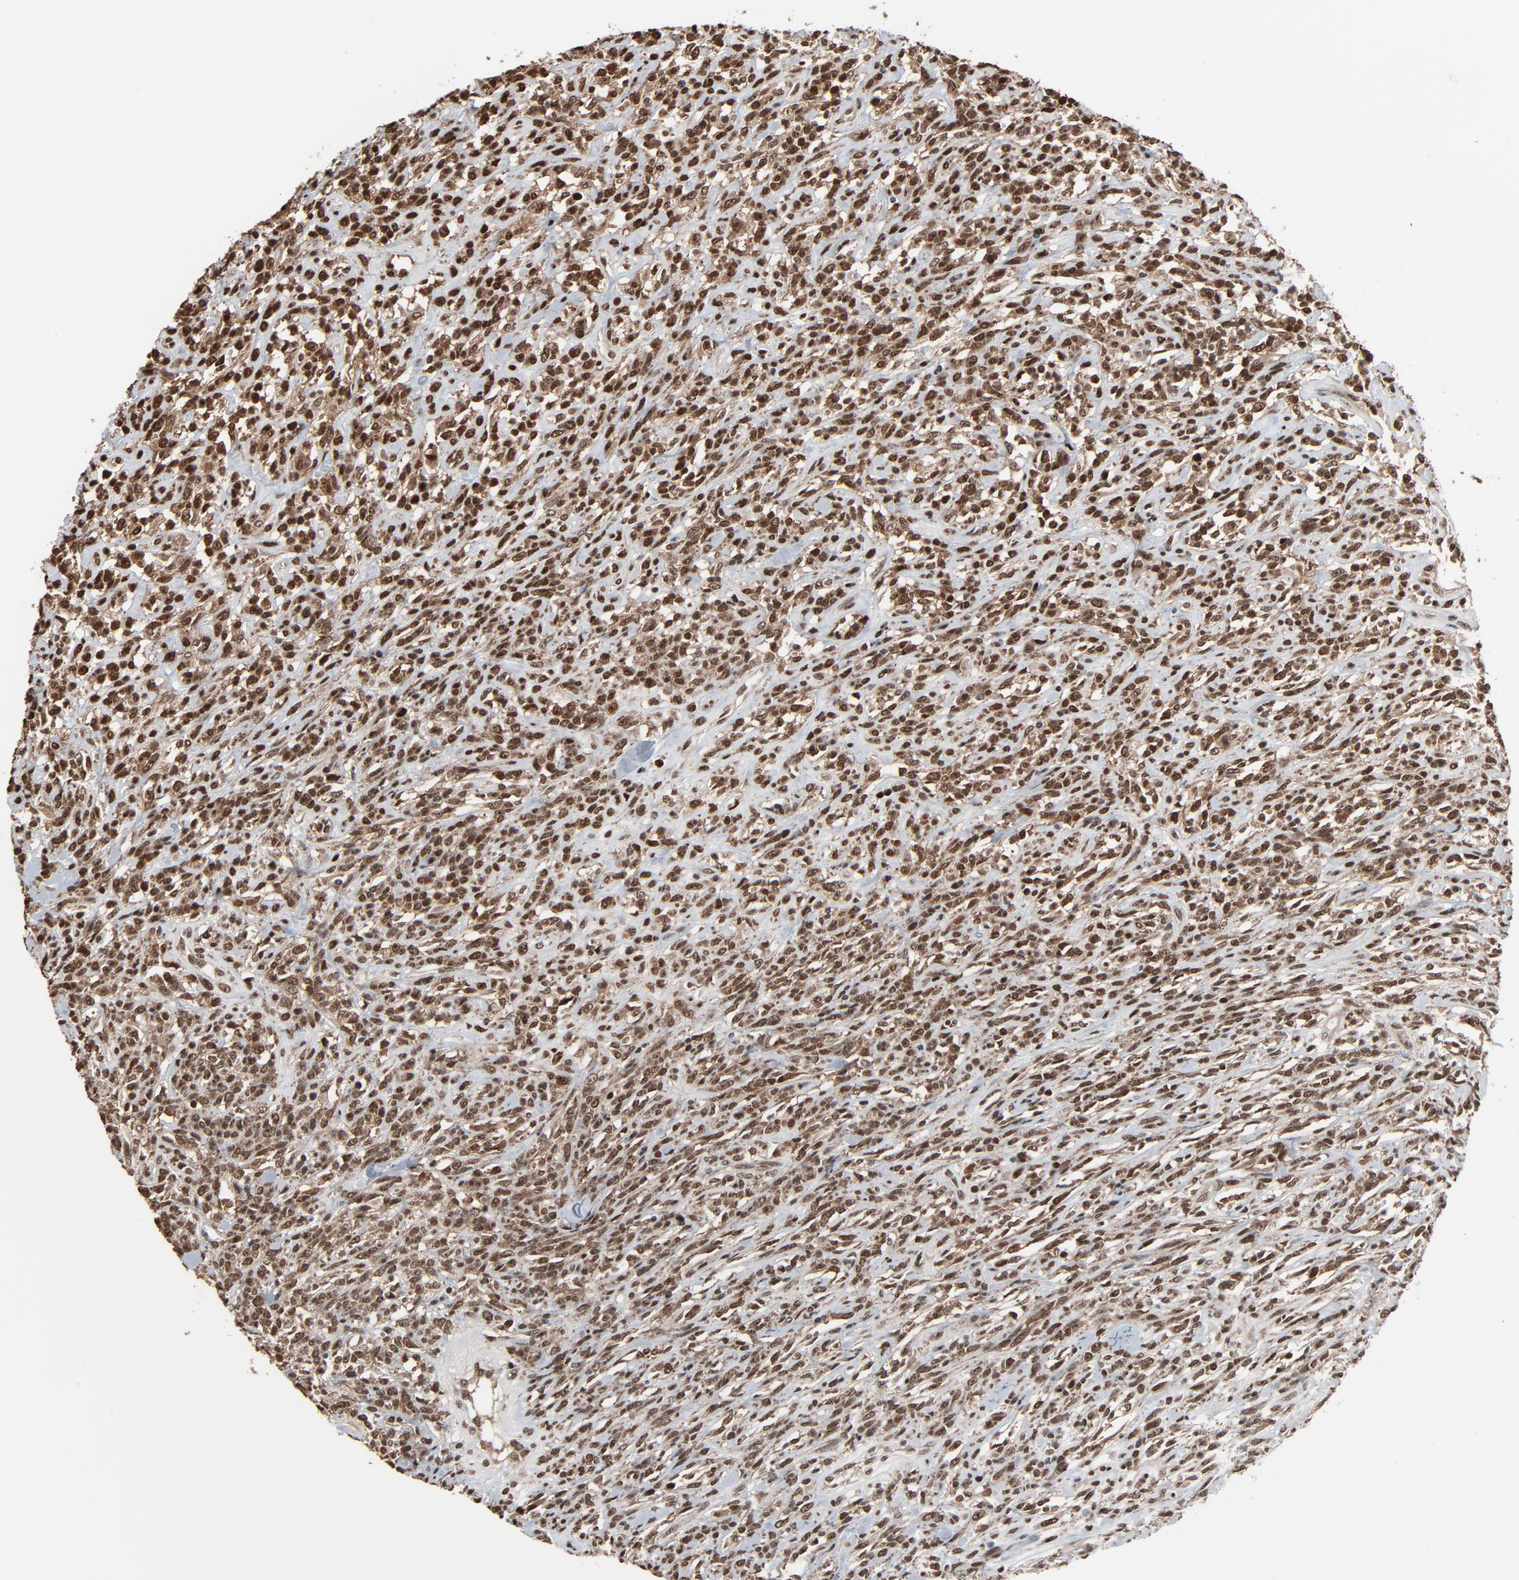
{"staining": {"intensity": "strong", "quantity": ">75%", "location": "nuclear"}, "tissue": "lymphoma", "cell_type": "Tumor cells", "image_type": "cancer", "snomed": [{"axis": "morphology", "description": "Malignant lymphoma, non-Hodgkin's type, High grade"}, {"axis": "topography", "description": "Lymph node"}], "caption": "Protein staining of malignant lymphoma, non-Hodgkin's type (high-grade) tissue displays strong nuclear positivity in about >75% of tumor cells.", "gene": "RPS6KA3", "patient": {"sex": "female", "age": 73}}